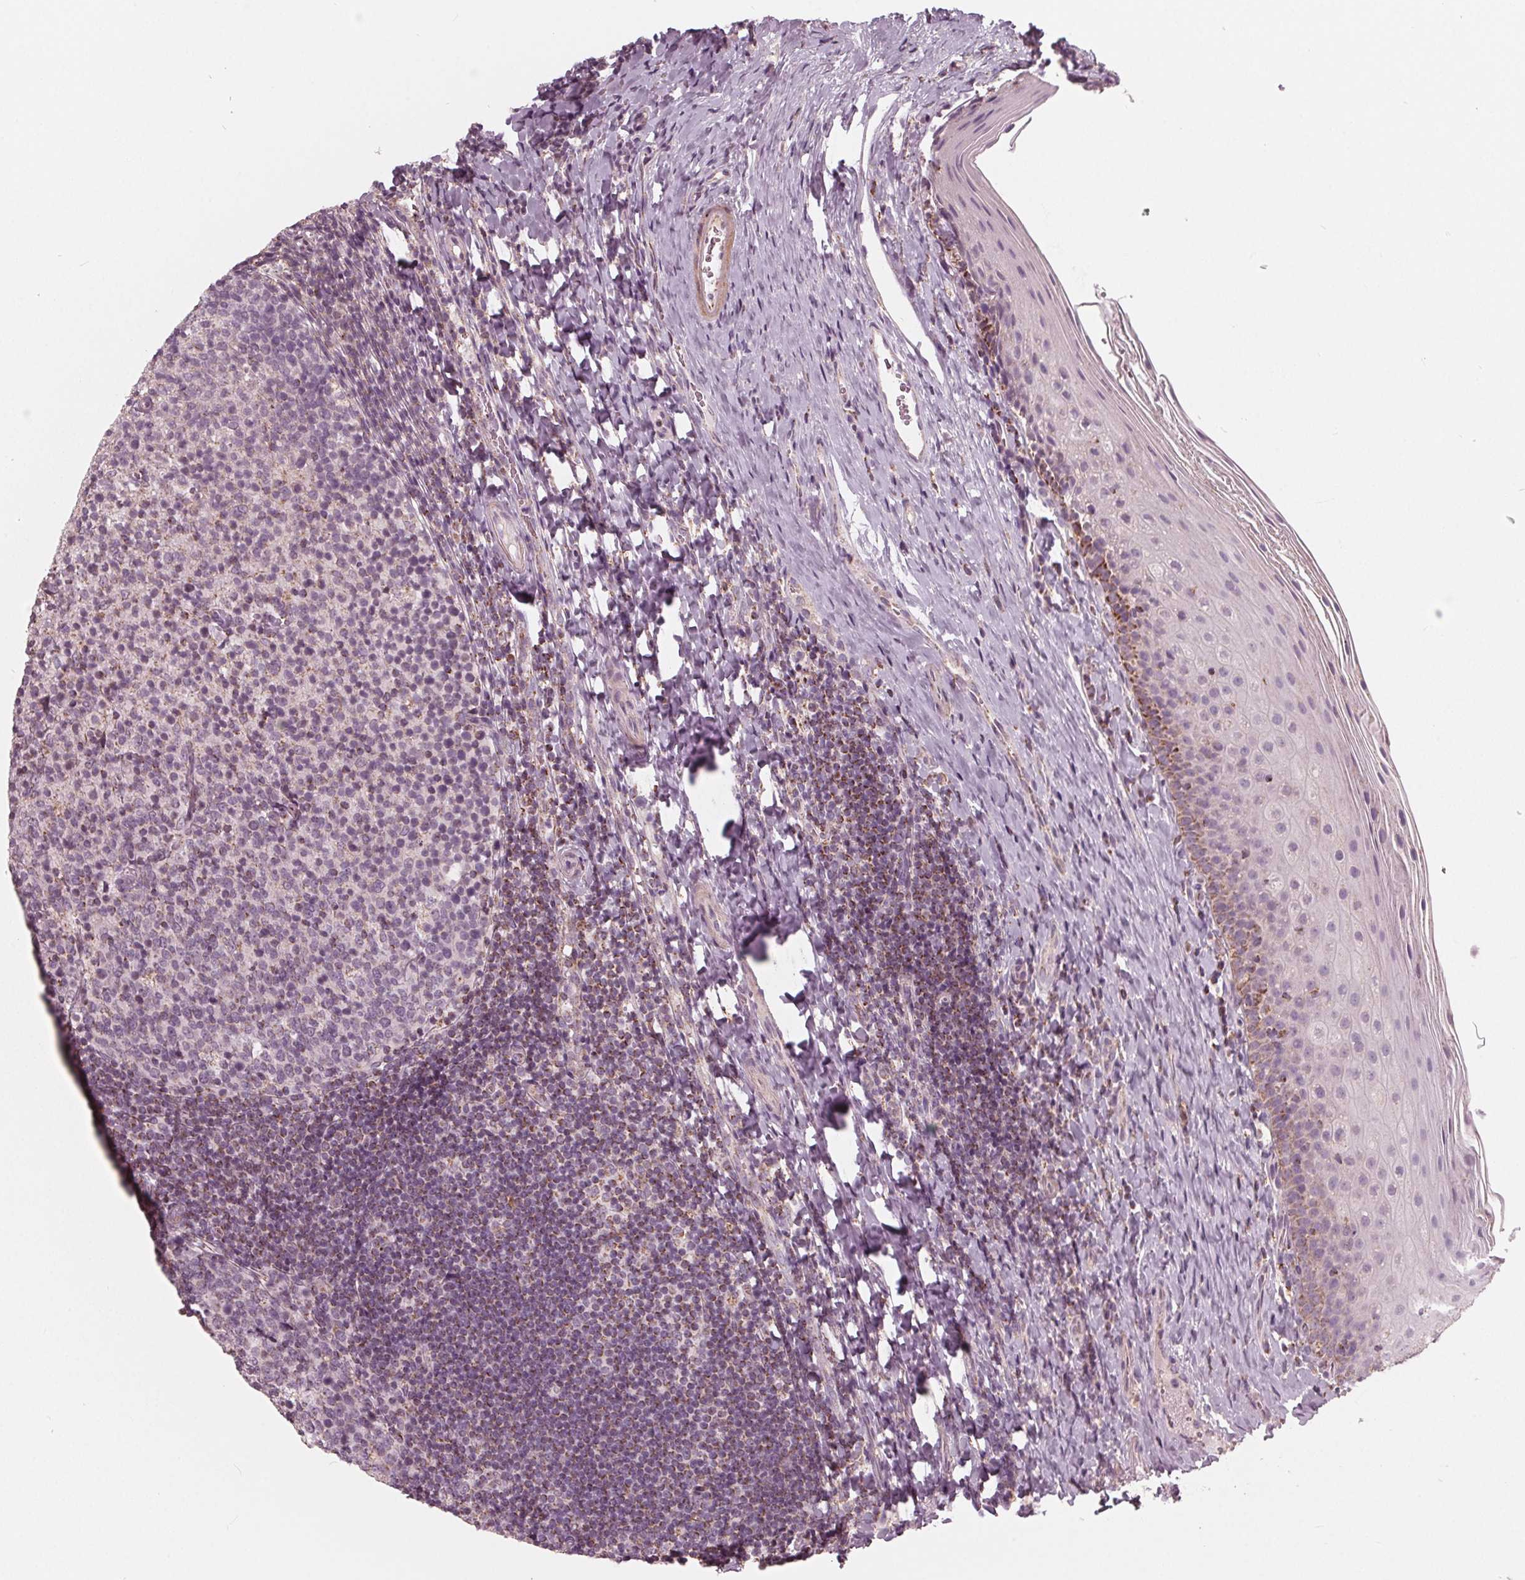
{"staining": {"intensity": "negative", "quantity": "none", "location": "none"}, "tissue": "tonsil", "cell_type": "Germinal center cells", "image_type": "normal", "snomed": [{"axis": "morphology", "description": "Normal tissue, NOS"}, {"axis": "topography", "description": "Tonsil"}], "caption": "Immunohistochemical staining of normal tonsil displays no significant staining in germinal center cells. (DAB immunohistochemistry (IHC) with hematoxylin counter stain).", "gene": "DCAF4L2", "patient": {"sex": "female", "age": 10}}